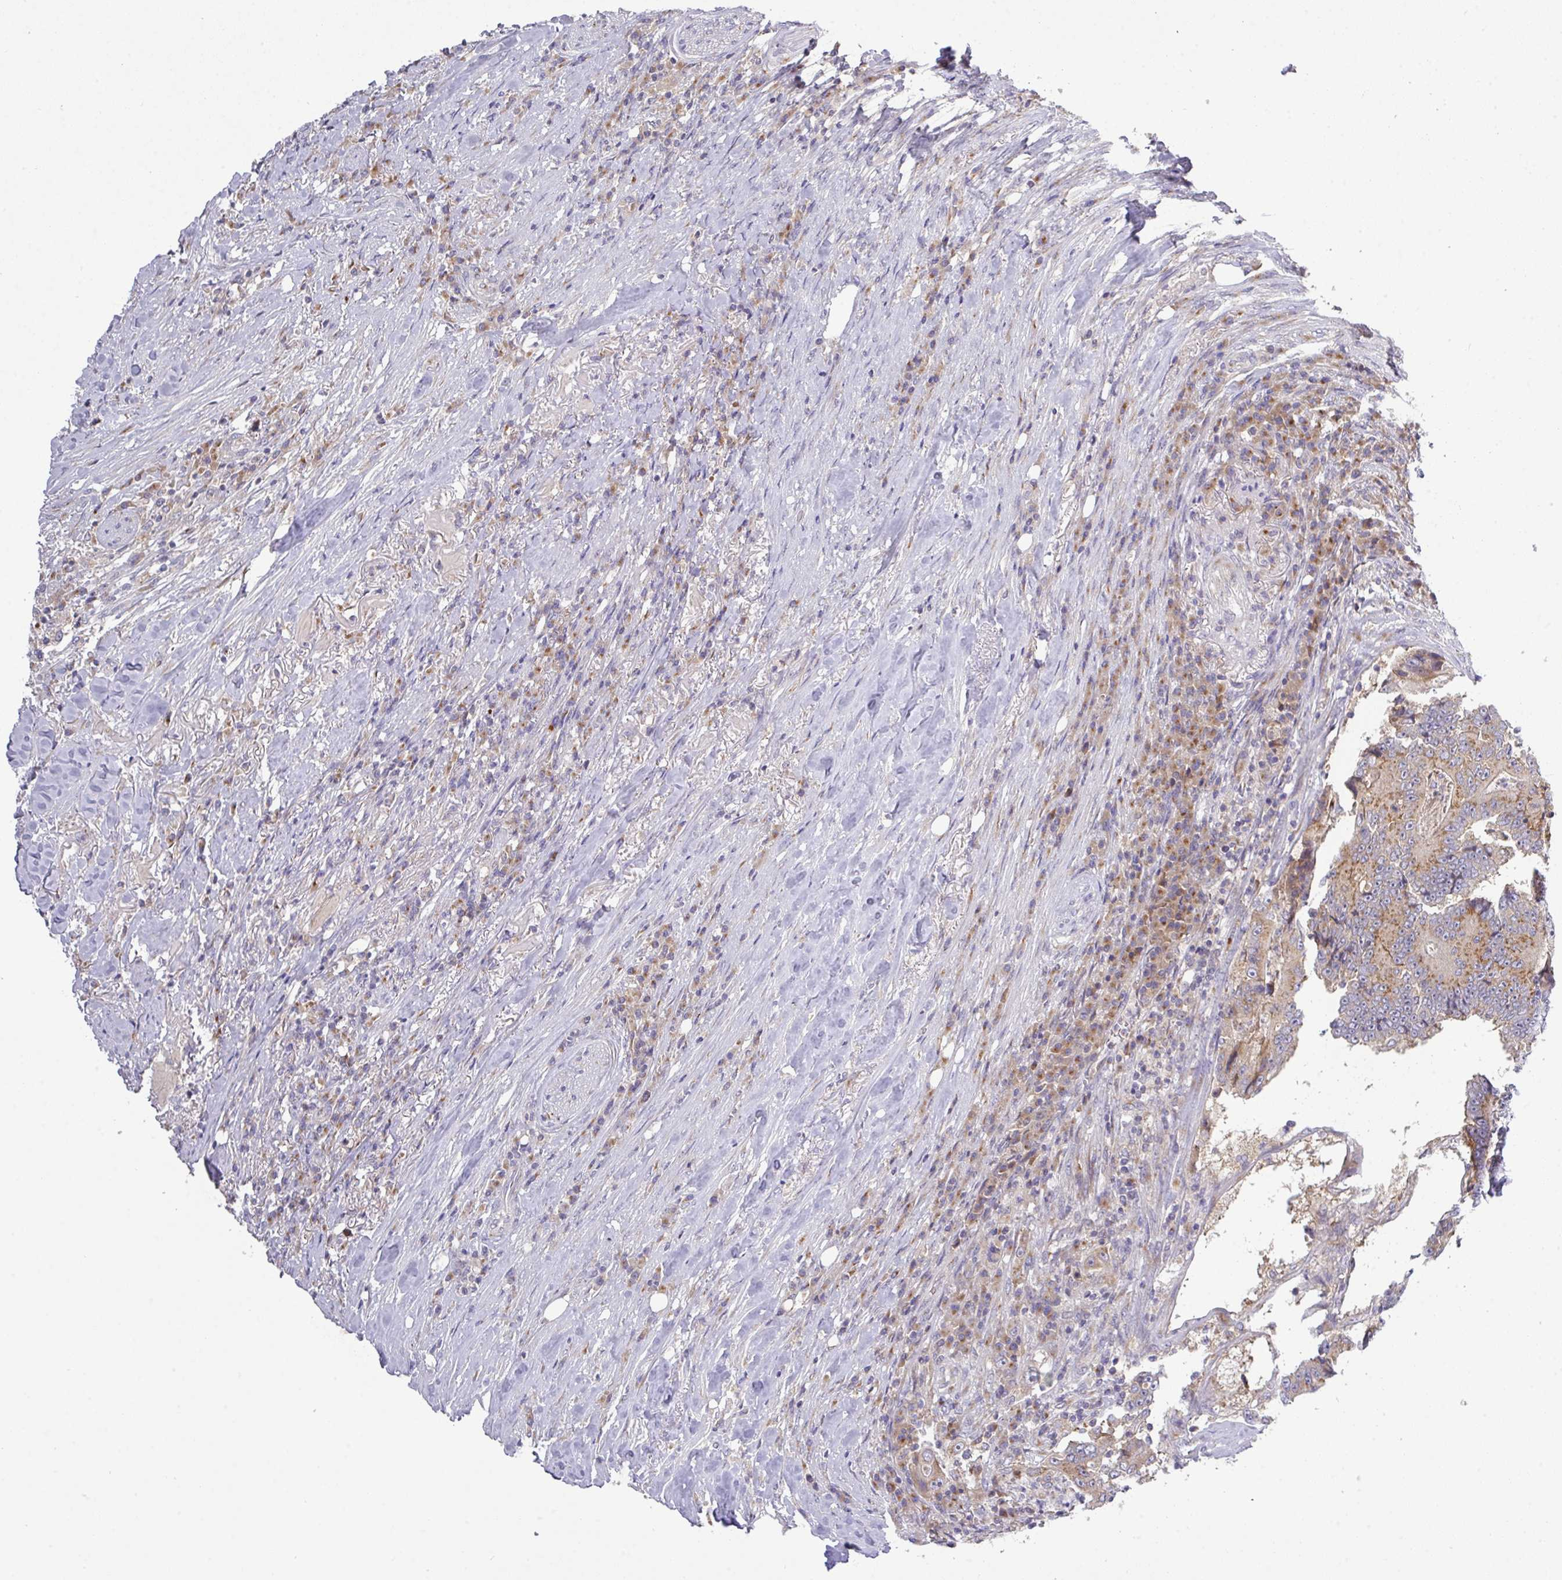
{"staining": {"intensity": "moderate", "quantity": "25%-75%", "location": "cytoplasmic/membranous"}, "tissue": "colorectal cancer", "cell_type": "Tumor cells", "image_type": "cancer", "snomed": [{"axis": "morphology", "description": "Adenocarcinoma, NOS"}, {"axis": "topography", "description": "Colon"}], "caption": "DAB immunohistochemical staining of human colorectal adenocarcinoma reveals moderate cytoplasmic/membranous protein staining in about 25%-75% of tumor cells.", "gene": "VTI1A", "patient": {"sex": "male", "age": 83}}